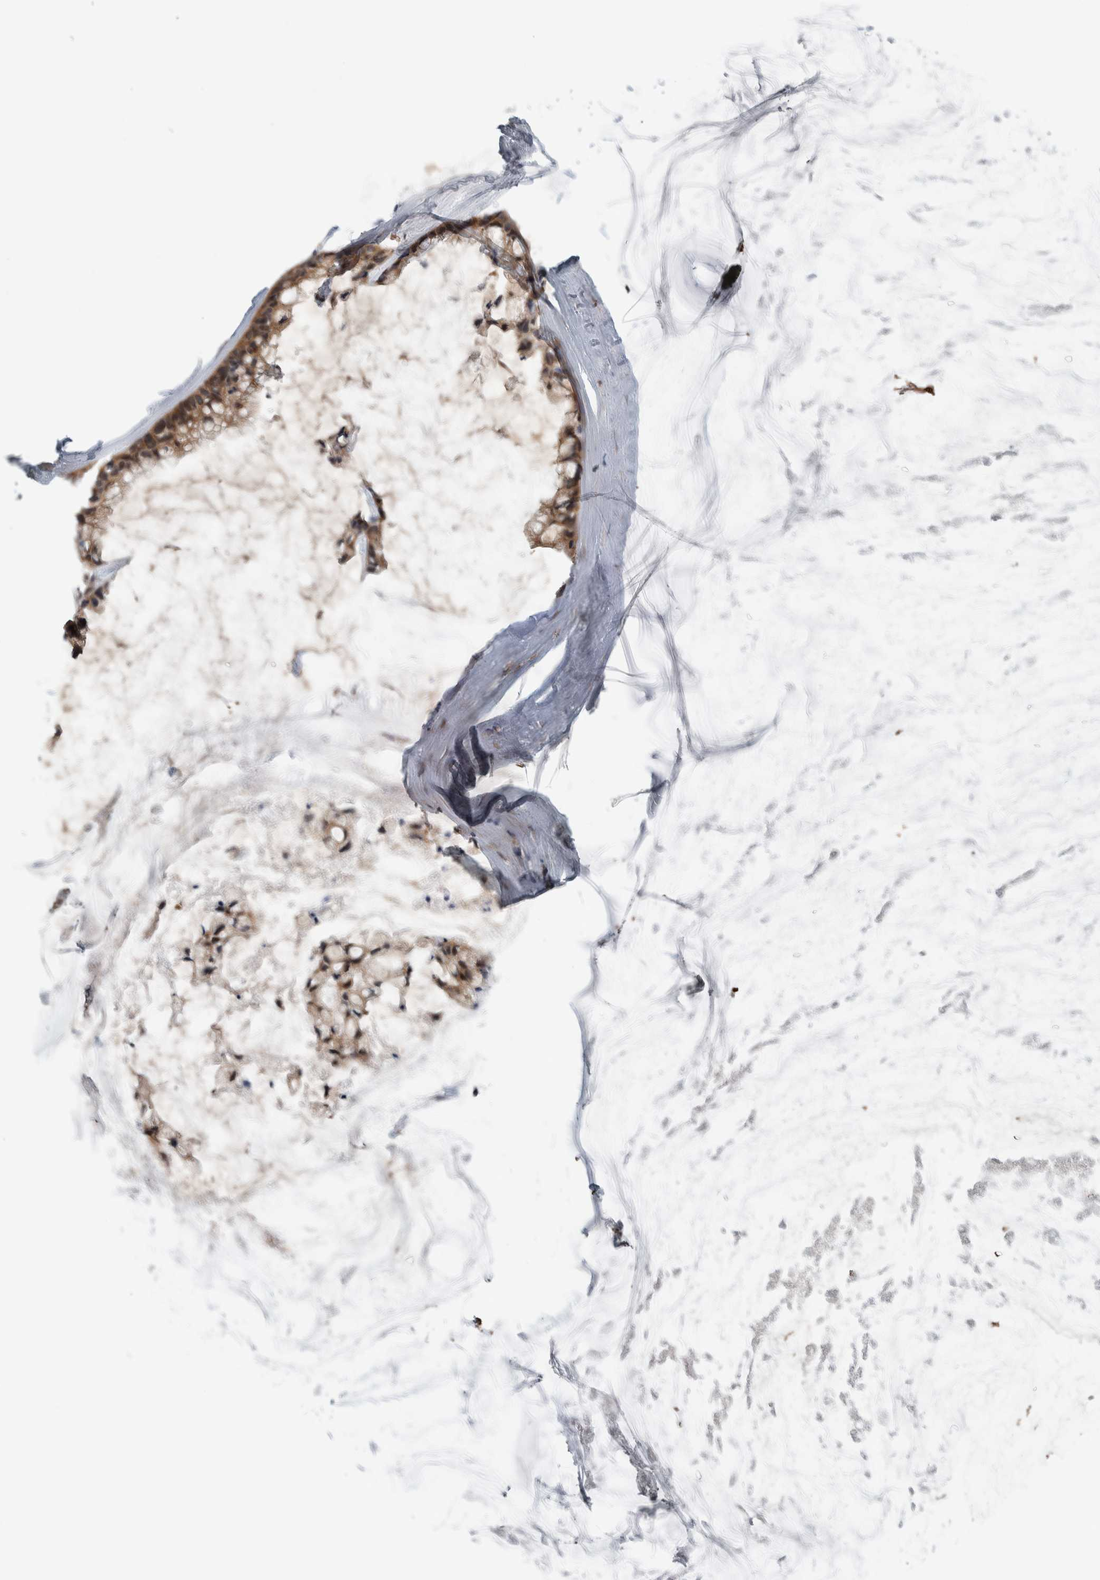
{"staining": {"intensity": "moderate", "quantity": ">75%", "location": "cytoplasmic/membranous"}, "tissue": "ovarian cancer", "cell_type": "Tumor cells", "image_type": "cancer", "snomed": [{"axis": "morphology", "description": "Cystadenocarcinoma, mucinous, NOS"}, {"axis": "topography", "description": "Ovary"}], "caption": "Immunohistochemical staining of ovarian mucinous cystadenocarcinoma demonstrates moderate cytoplasmic/membranous protein staining in approximately >75% of tumor cells. (brown staining indicates protein expression, while blue staining denotes nuclei).", "gene": "CCDC43", "patient": {"sex": "female", "age": 39}}